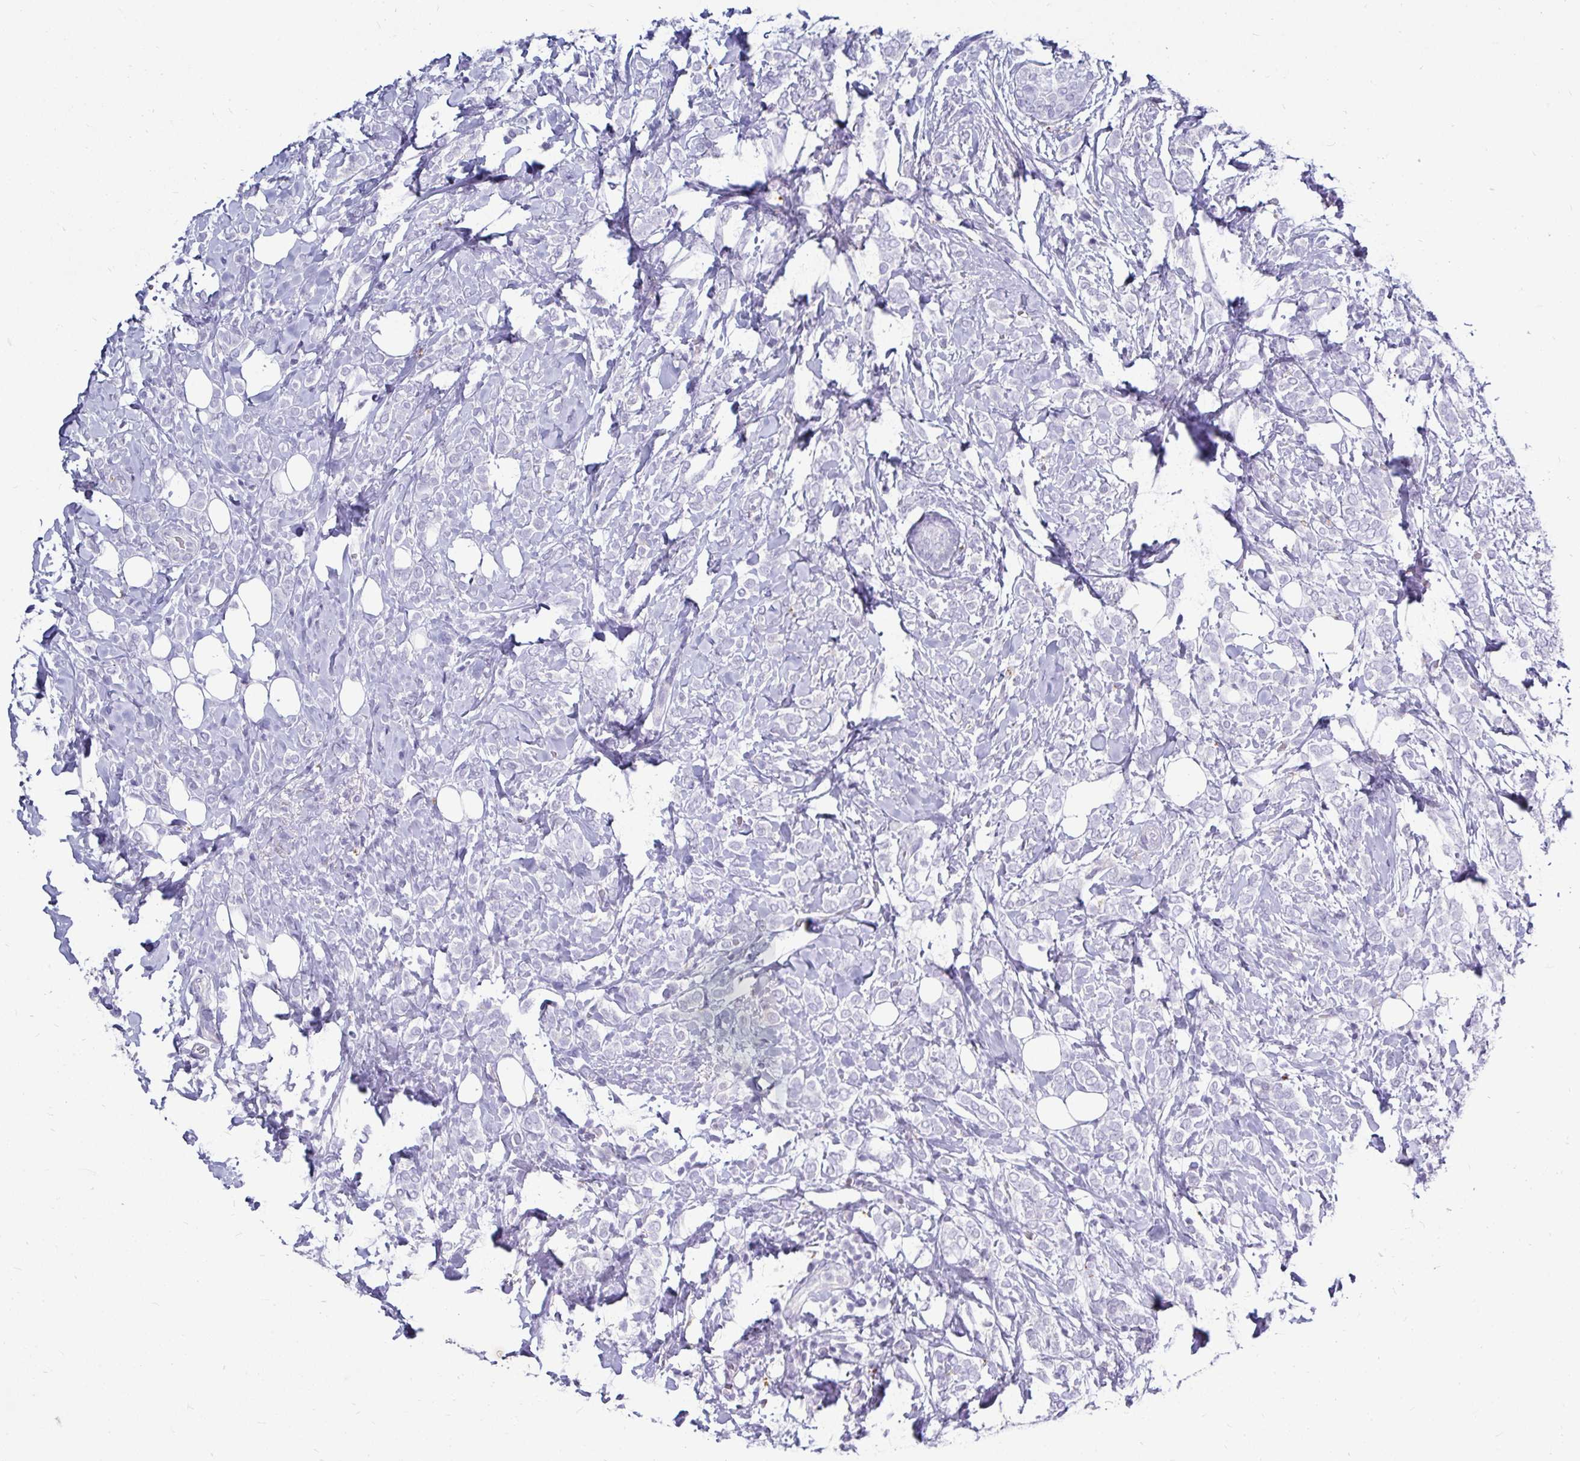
{"staining": {"intensity": "negative", "quantity": "none", "location": "none"}, "tissue": "breast cancer", "cell_type": "Tumor cells", "image_type": "cancer", "snomed": [{"axis": "morphology", "description": "Lobular carcinoma"}, {"axis": "topography", "description": "Breast"}], "caption": "High magnification brightfield microscopy of lobular carcinoma (breast) stained with DAB (3,3'-diaminobenzidine) (brown) and counterstained with hematoxylin (blue): tumor cells show no significant positivity.", "gene": "CTSZ", "patient": {"sex": "female", "age": 49}}